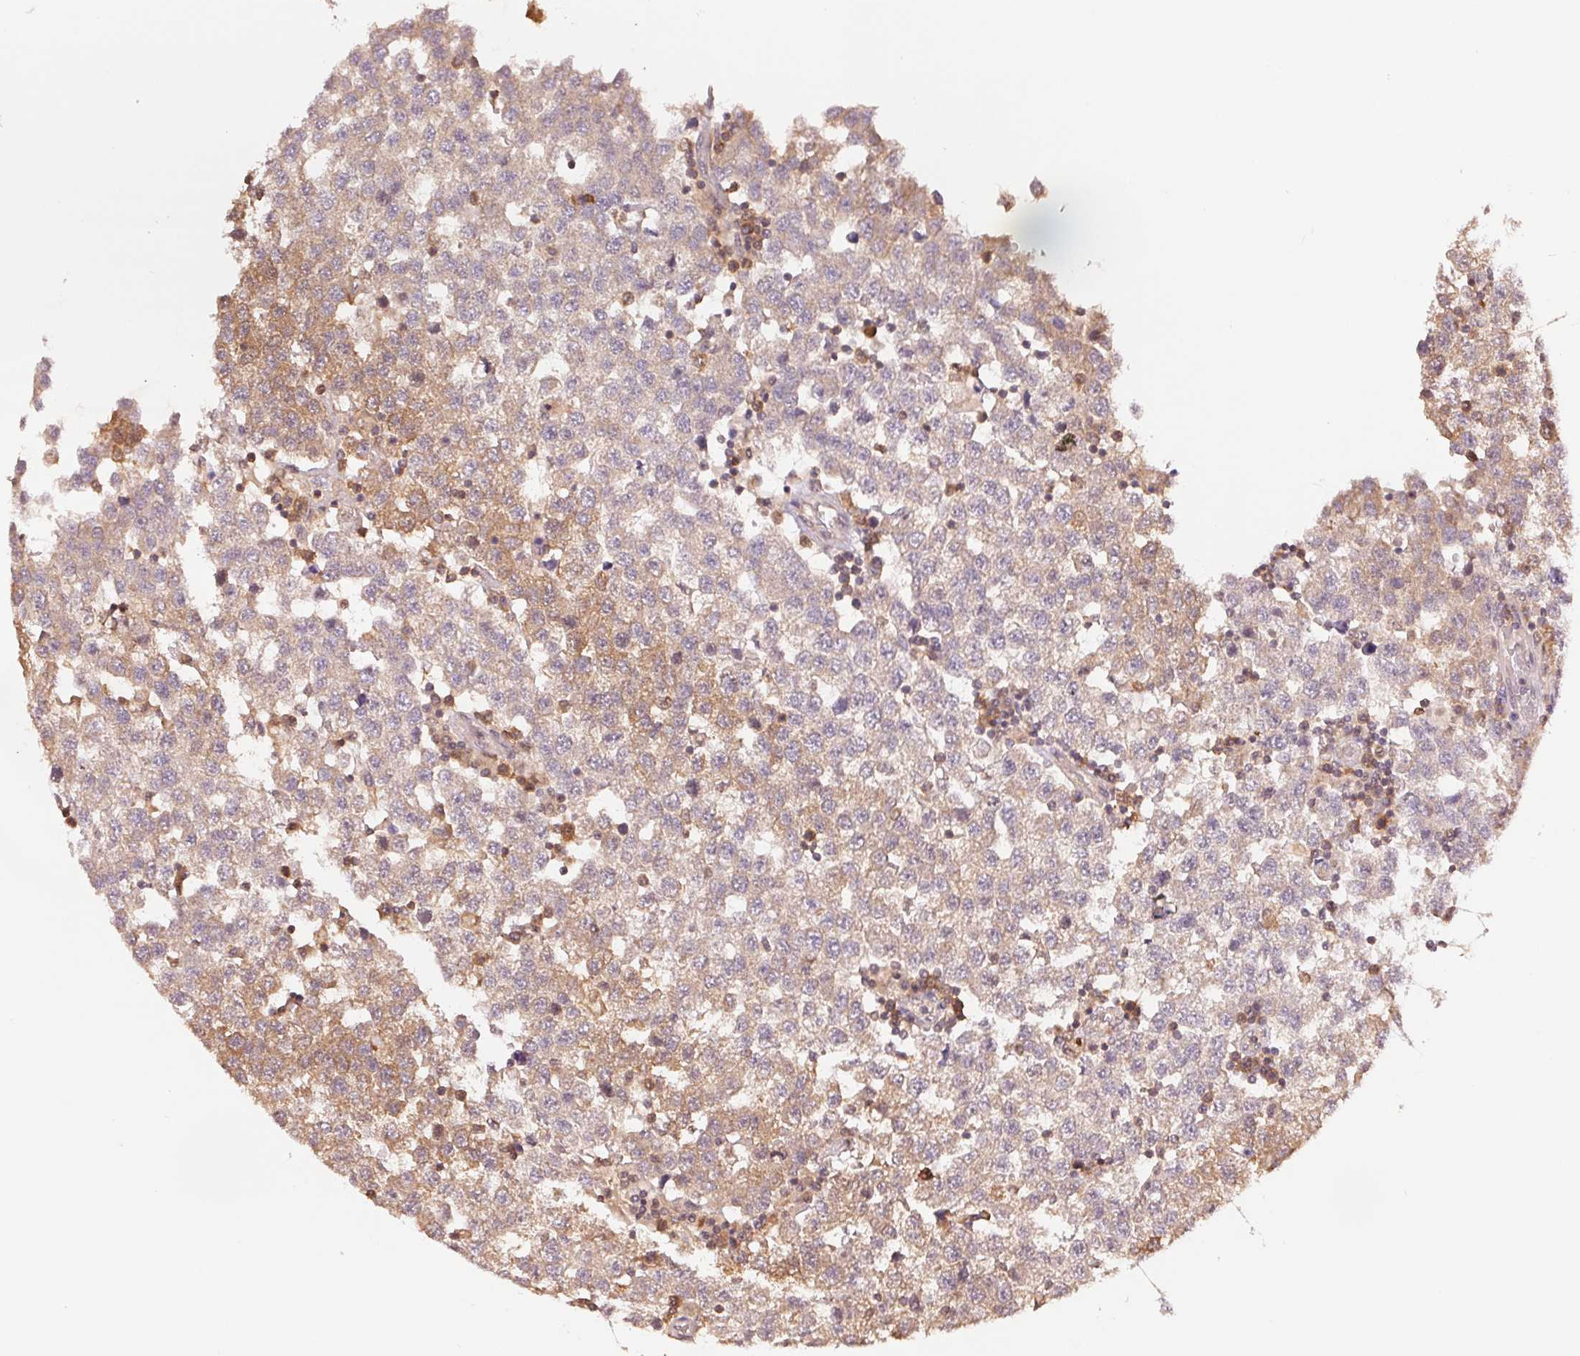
{"staining": {"intensity": "moderate", "quantity": "<25%", "location": "cytoplasmic/membranous"}, "tissue": "testis cancer", "cell_type": "Tumor cells", "image_type": "cancer", "snomed": [{"axis": "morphology", "description": "Seminoma, NOS"}, {"axis": "topography", "description": "Testis"}], "caption": "Immunohistochemistry (IHC) photomicrograph of human testis seminoma stained for a protein (brown), which demonstrates low levels of moderate cytoplasmic/membranous expression in approximately <25% of tumor cells.", "gene": "CDC123", "patient": {"sex": "male", "age": 34}}